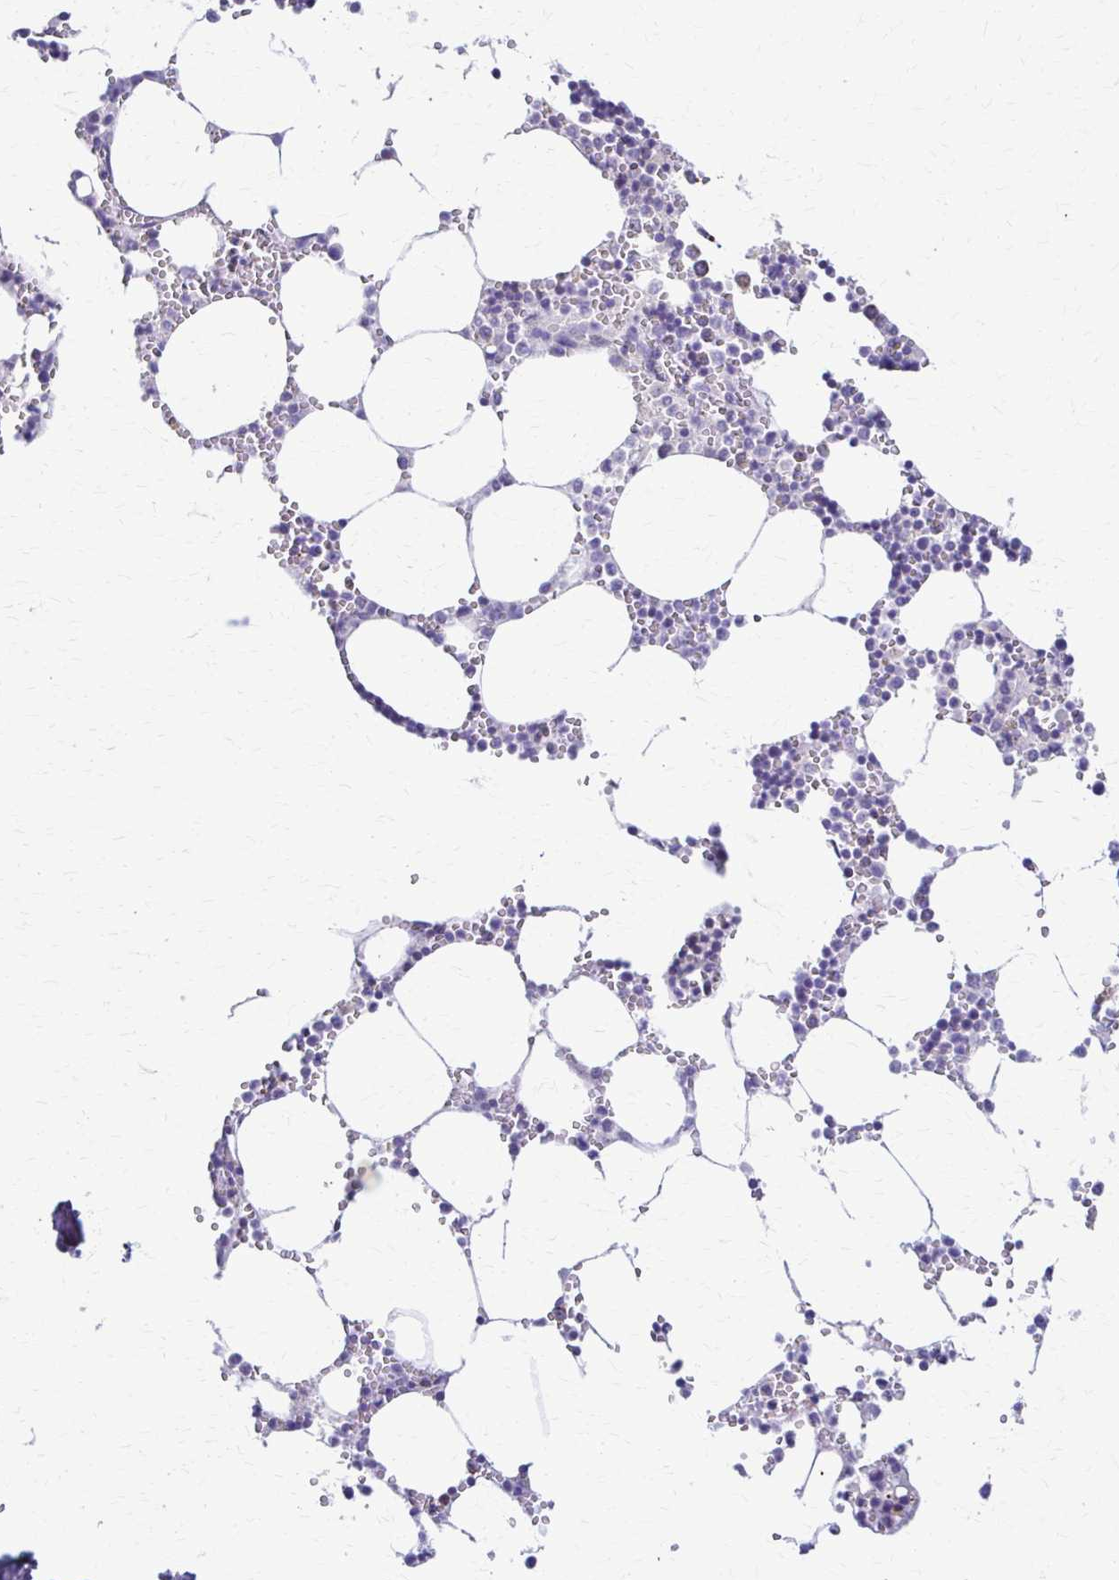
{"staining": {"intensity": "weak", "quantity": "<25%", "location": "cytoplasmic/membranous"}, "tissue": "bone marrow", "cell_type": "Hematopoietic cells", "image_type": "normal", "snomed": [{"axis": "morphology", "description": "Normal tissue, NOS"}, {"axis": "topography", "description": "Bone marrow"}], "caption": "IHC image of unremarkable bone marrow: human bone marrow stained with DAB (3,3'-diaminobenzidine) shows no significant protein staining in hematopoietic cells. (Immunohistochemistry (ihc), brightfield microscopy, high magnification).", "gene": "SAMD13", "patient": {"sex": "male", "age": 54}}